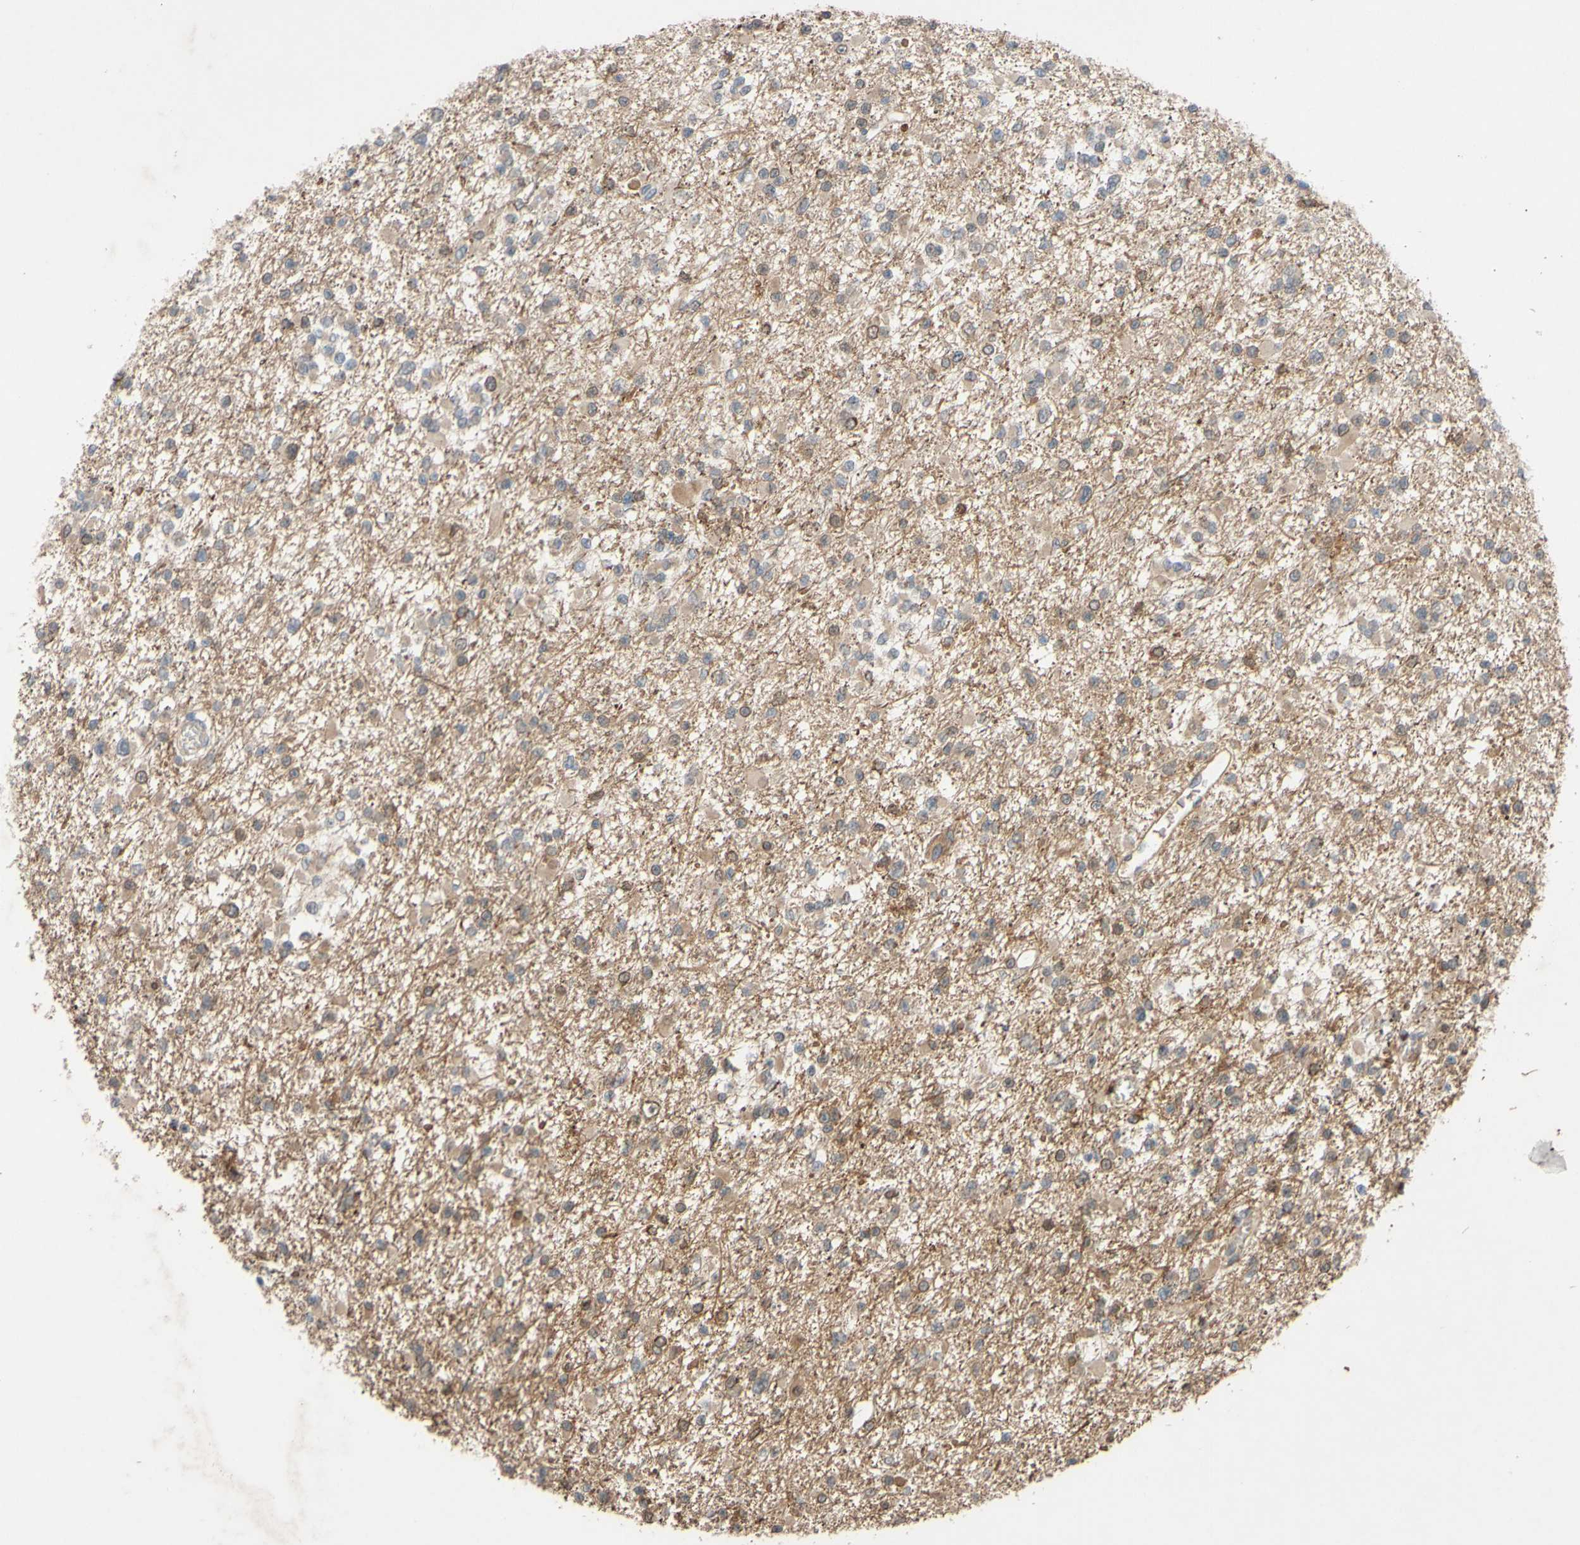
{"staining": {"intensity": "weak", "quantity": ">75%", "location": "cytoplasmic/membranous"}, "tissue": "glioma", "cell_type": "Tumor cells", "image_type": "cancer", "snomed": [{"axis": "morphology", "description": "Glioma, malignant, Low grade"}, {"axis": "topography", "description": "Brain"}], "caption": "This photomicrograph exhibits IHC staining of low-grade glioma (malignant), with low weak cytoplasmic/membranous positivity in approximately >75% of tumor cells.", "gene": "SHROOM4", "patient": {"sex": "female", "age": 22}}